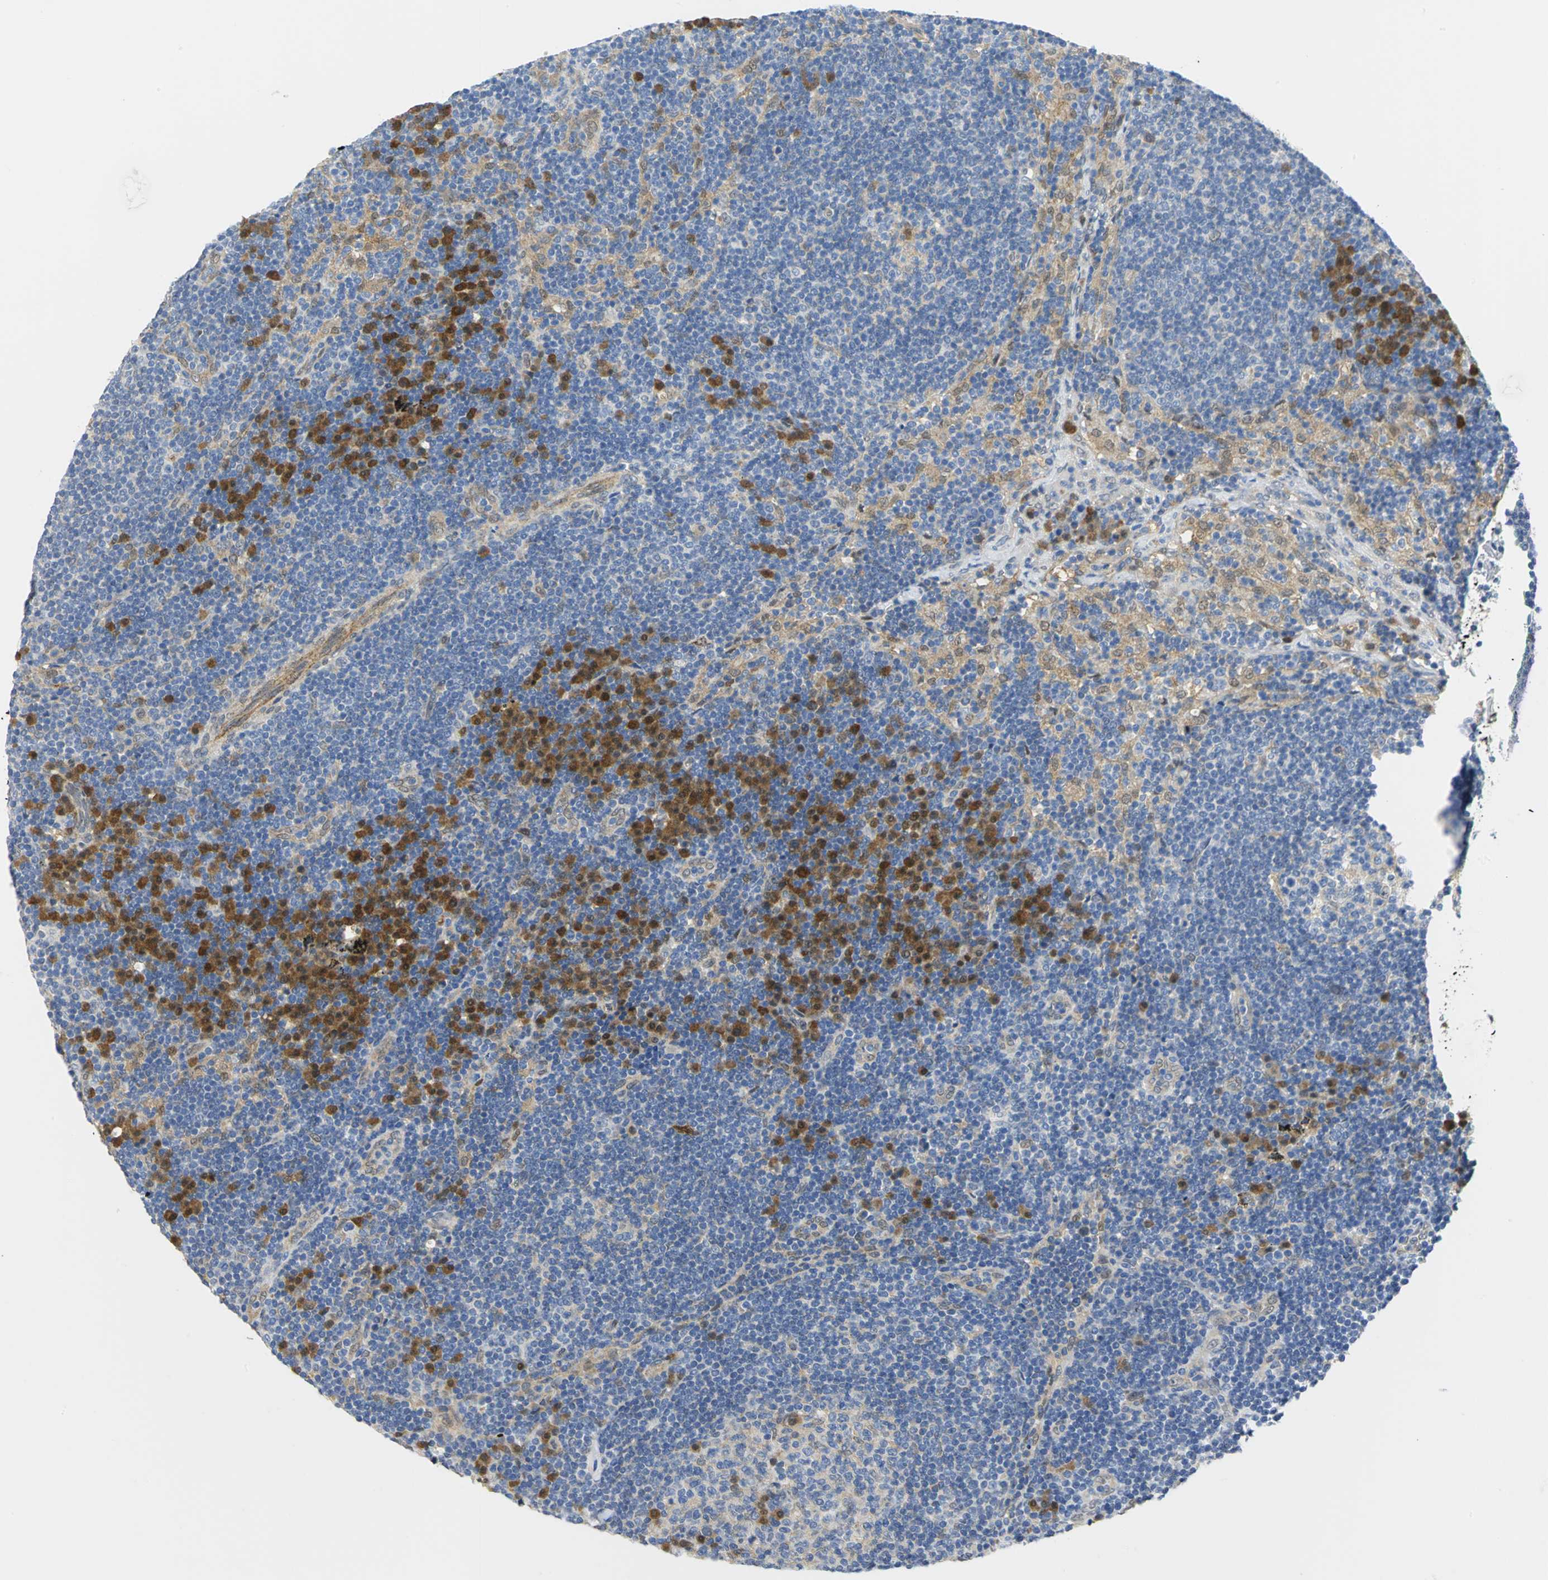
{"staining": {"intensity": "moderate", "quantity": "<25%", "location": "cytoplasmic/membranous"}, "tissue": "lymph node", "cell_type": "Germinal center cells", "image_type": "normal", "snomed": [{"axis": "morphology", "description": "Normal tissue, NOS"}, {"axis": "morphology", "description": "Squamous cell carcinoma, metastatic, NOS"}, {"axis": "topography", "description": "Lymph node"}], "caption": "An immunohistochemistry (IHC) histopathology image of unremarkable tissue is shown. Protein staining in brown highlights moderate cytoplasmic/membranous positivity in lymph node within germinal center cells. (DAB (3,3'-diaminobenzidine) = brown stain, brightfield microscopy at high magnification).", "gene": "PGM3", "patient": {"sex": "female", "age": 53}}